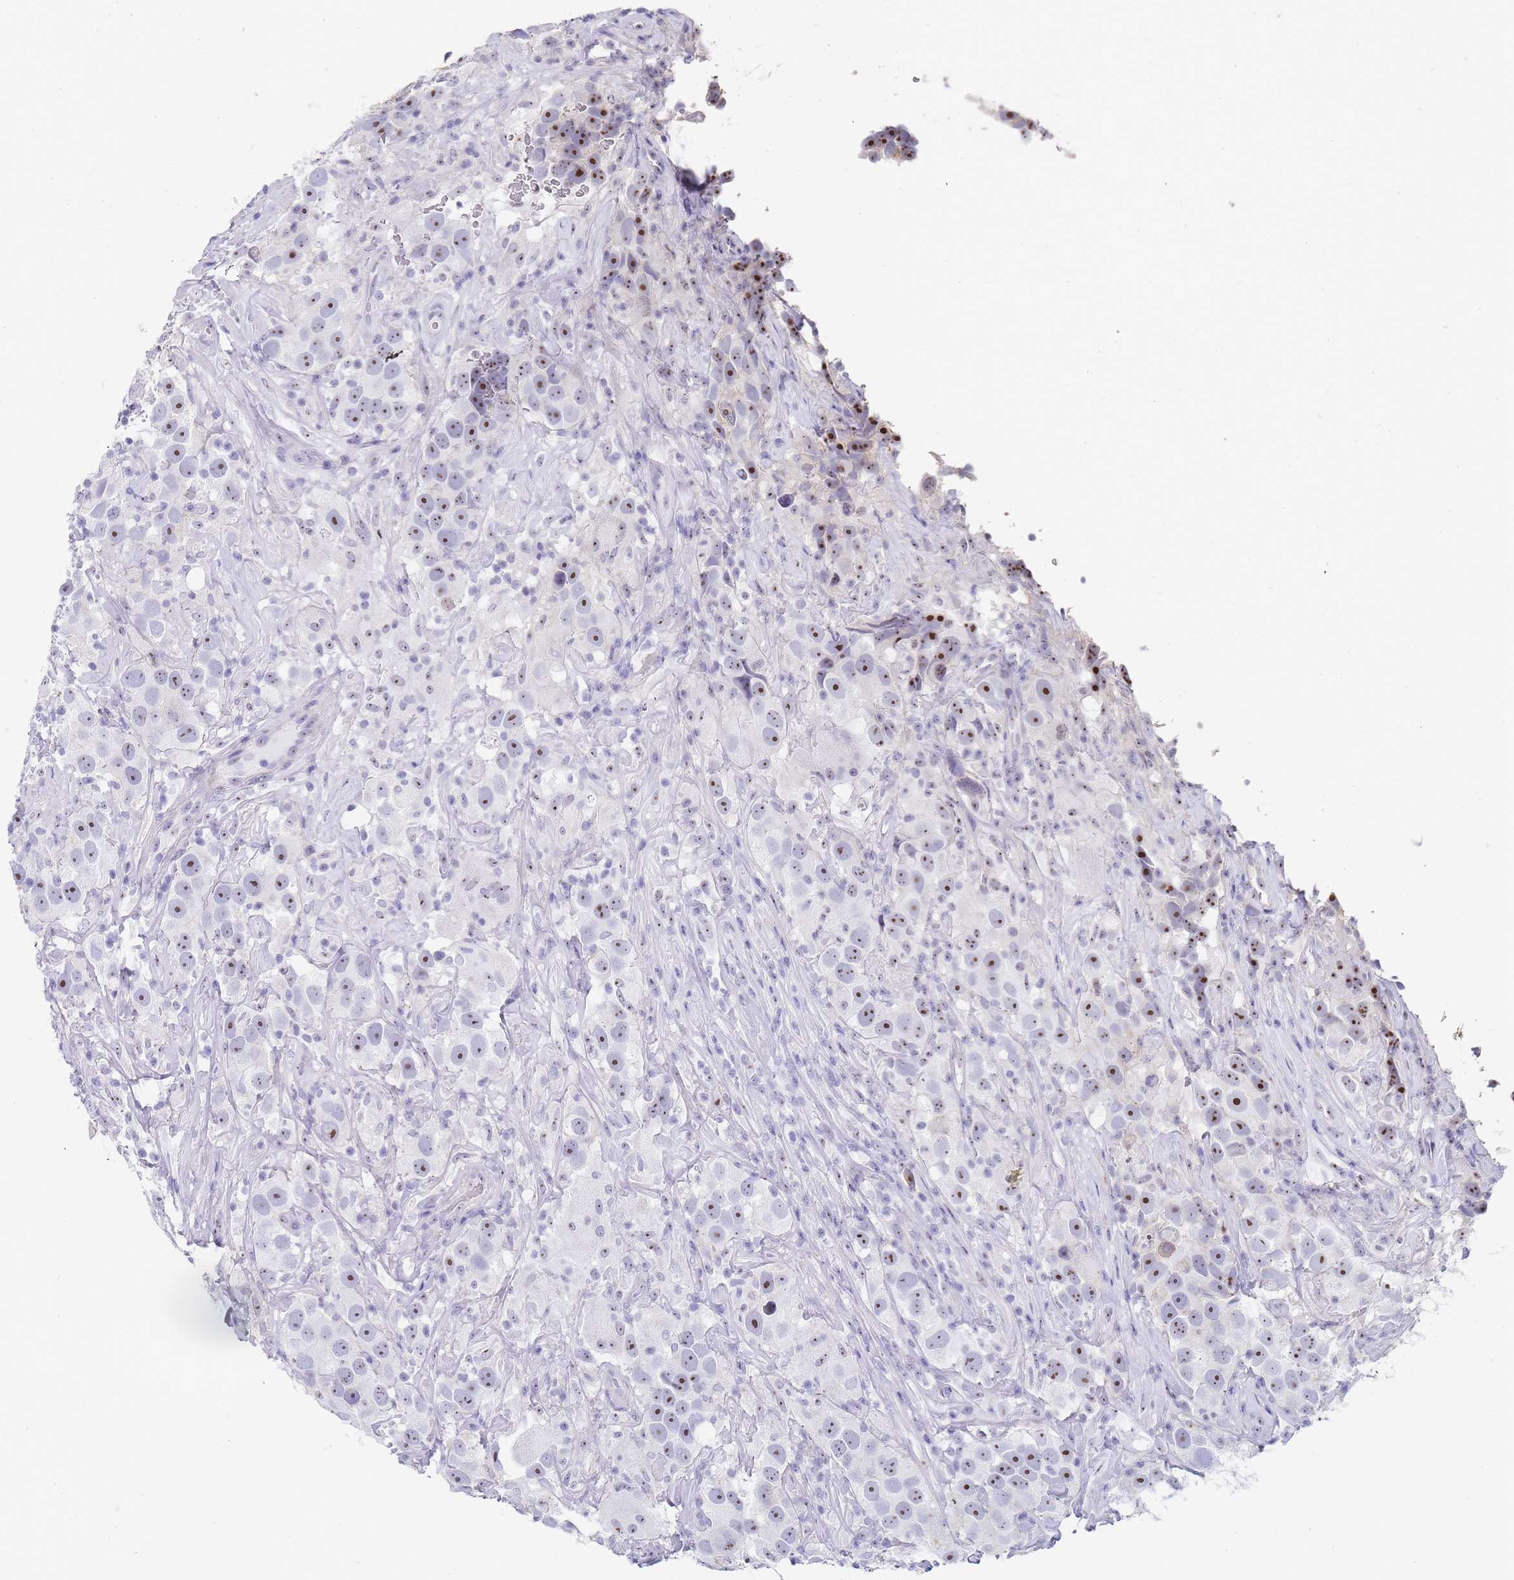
{"staining": {"intensity": "moderate", "quantity": "<25%", "location": "nuclear"}, "tissue": "testis cancer", "cell_type": "Tumor cells", "image_type": "cancer", "snomed": [{"axis": "morphology", "description": "Seminoma, NOS"}, {"axis": "topography", "description": "Testis"}], "caption": "The immunohistochemical stain shows moderate nuclear expression in tumor cells of testis seminoma tissue.", "gene": "NOP14", "patient": {"sex": "male", "age": 49}}